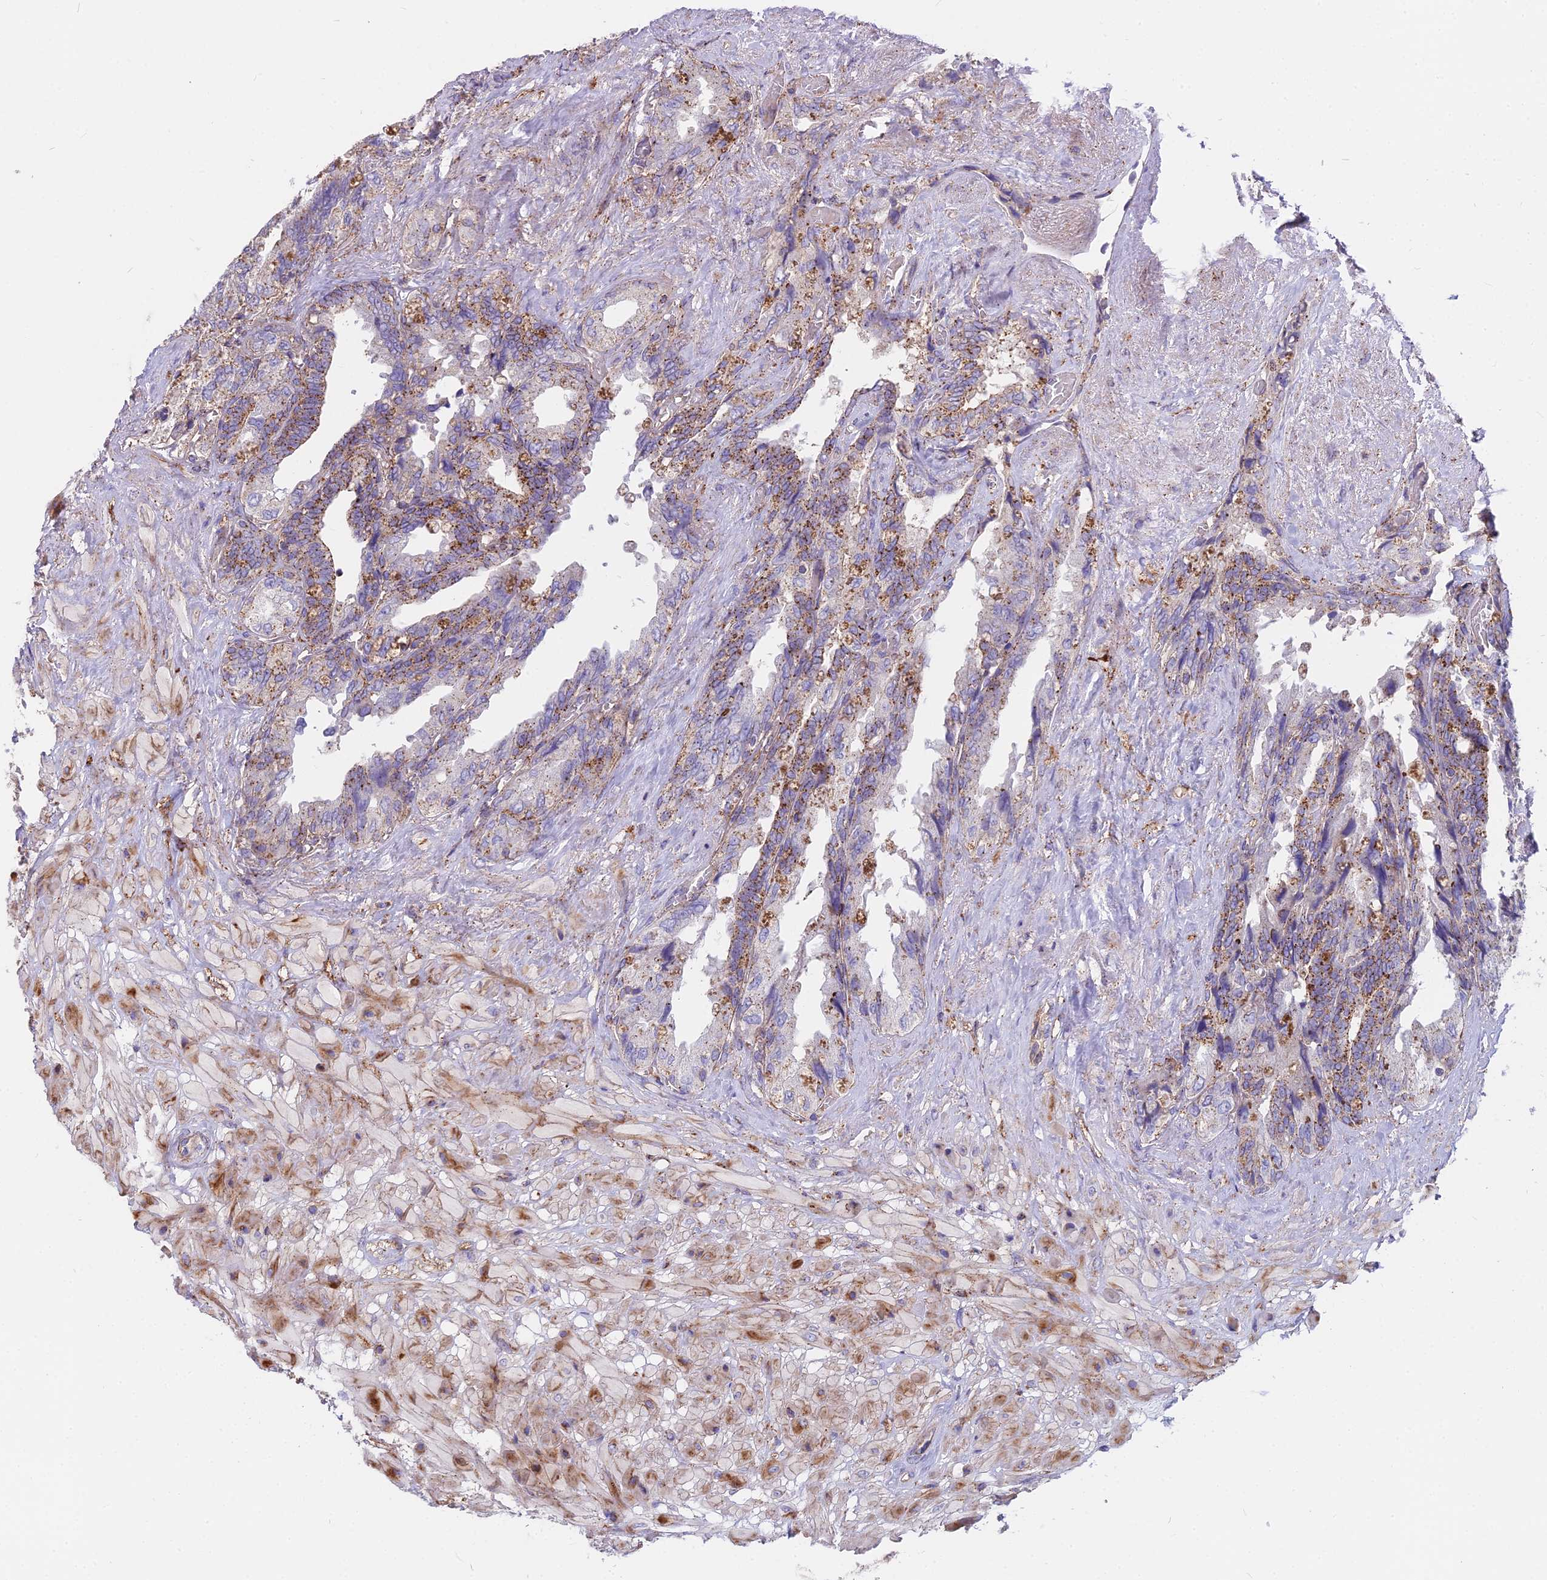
{"staining": {"intensity": "moderate", "quantity": "<25%", "location": "cytoplasmic/membranous"}, "tissue": "seminal vesicle", "cell_type": "Glandular cells", "image_type": "normal", "snomed": [{"axis": "morphology", "description": "Normal tissue, NOS"}, {"axis": "topography", "description": "Seminal veicle"}, {"axis": "topography", "description": "Peripheral nerve tissue"}], "caption": "Protein expression analysis of unremarkable human seminal vesicle reveals moderate cytoplasmic/membranous positivity in approximately <25% of glandular cells.", "gene": "FRMPD1", "patient": {"sex": "male", "age": 60}}